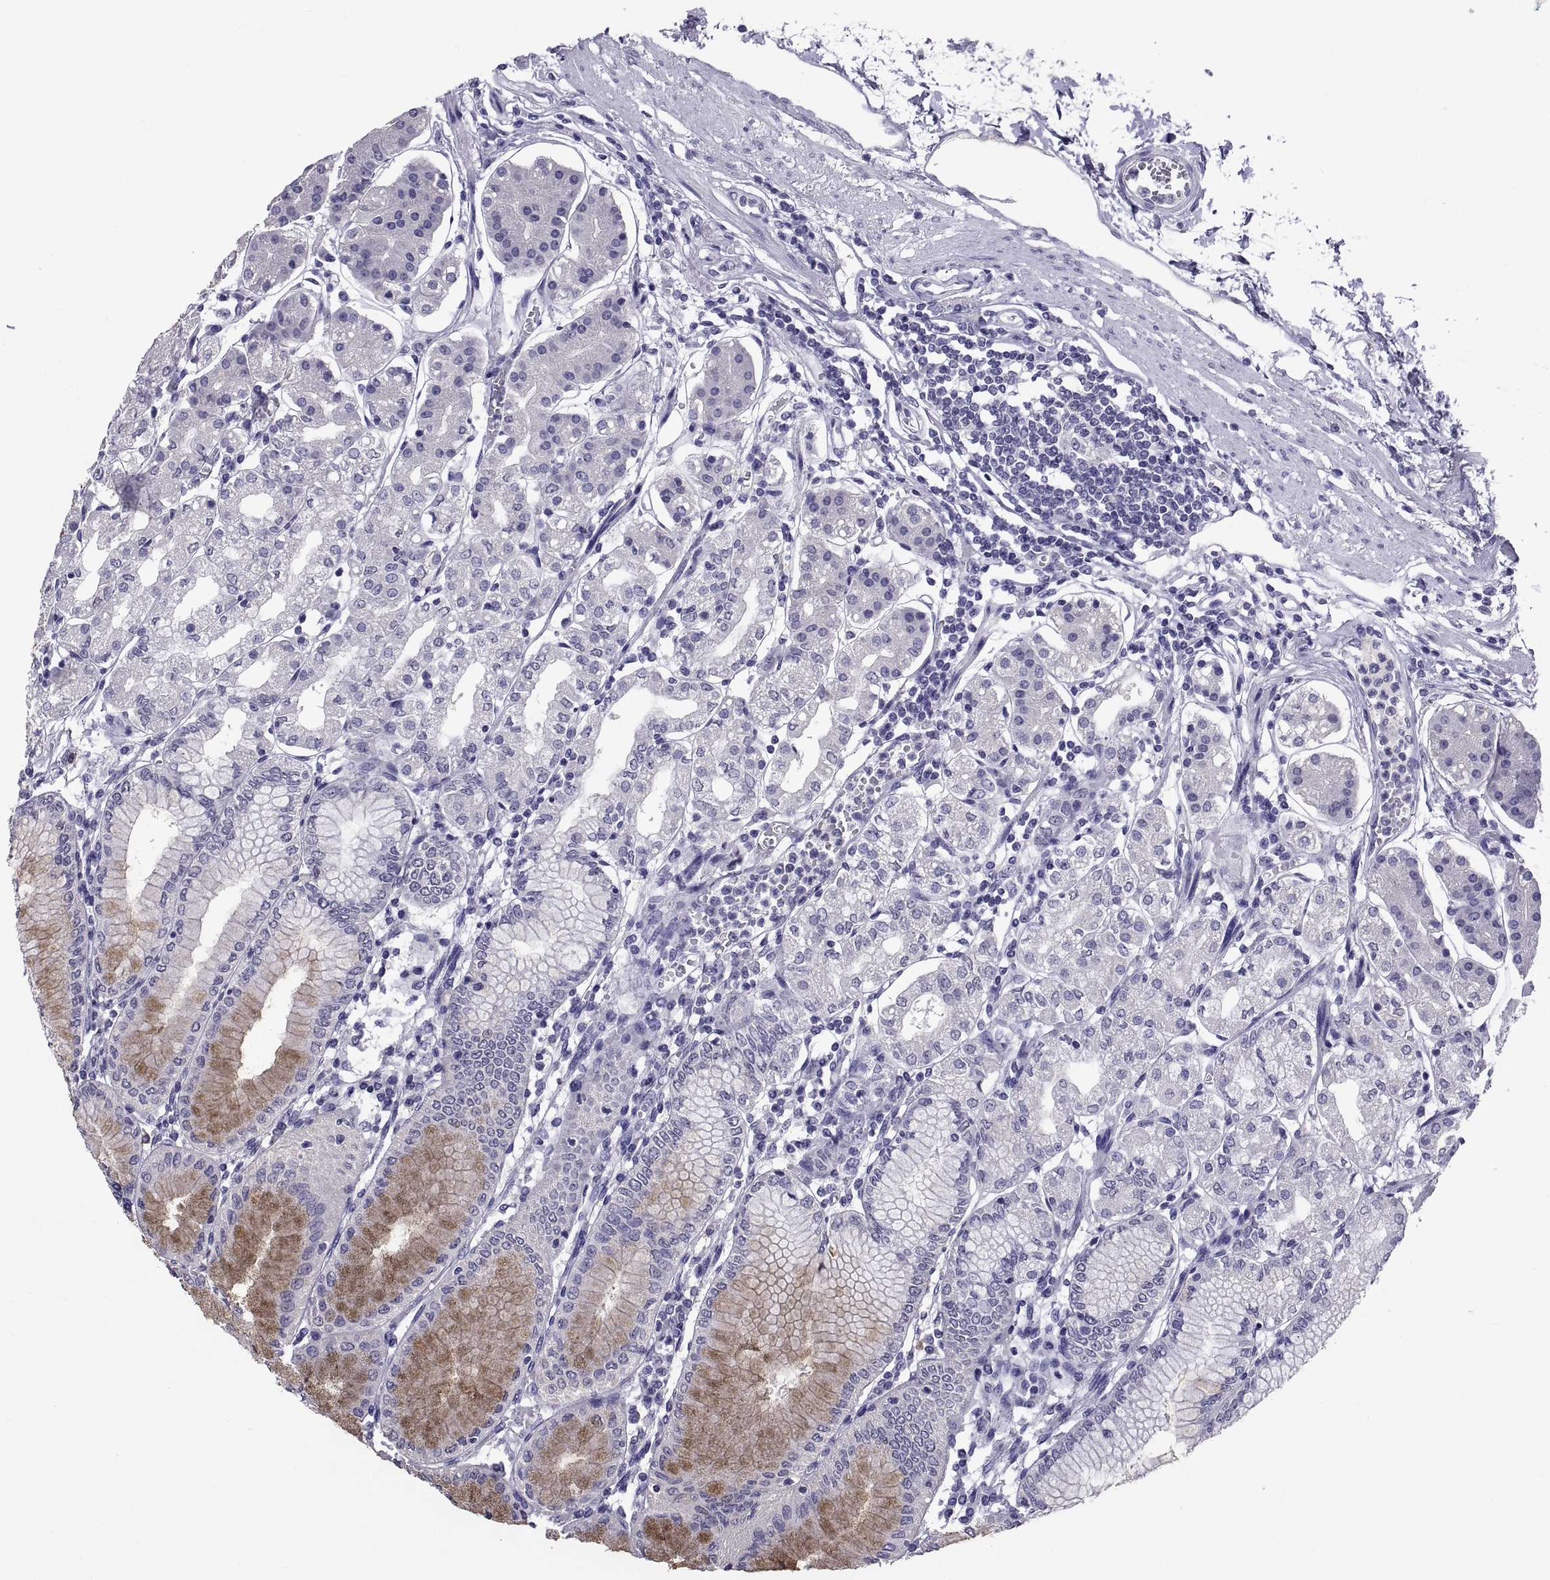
{"staining": {"intensity": "moderate", "quantity": "<25%", "location": "cytoplasmic/membranous"}, "tissue": "stomach", "cell_type": "Glandular cells", "image_type": "normal", "snomed": [{"axis": "morphology", "description": "Normal tissue, NOS"}, {"axis": "topography", "description": "Skeletal muscle"}, {"axis": "topography", "description": "Stomach"}], "caption": "A histopathology image of stomach stained for a protein reveals moderate cytoplasmic/membranous brown staining in glandular cells. Immunohistochemistry (ihc) stains the protein in brown and the nuclei are stained blue.", "gene": "TGFBR3L", "patient": {"sex": "female", "age": 57}}